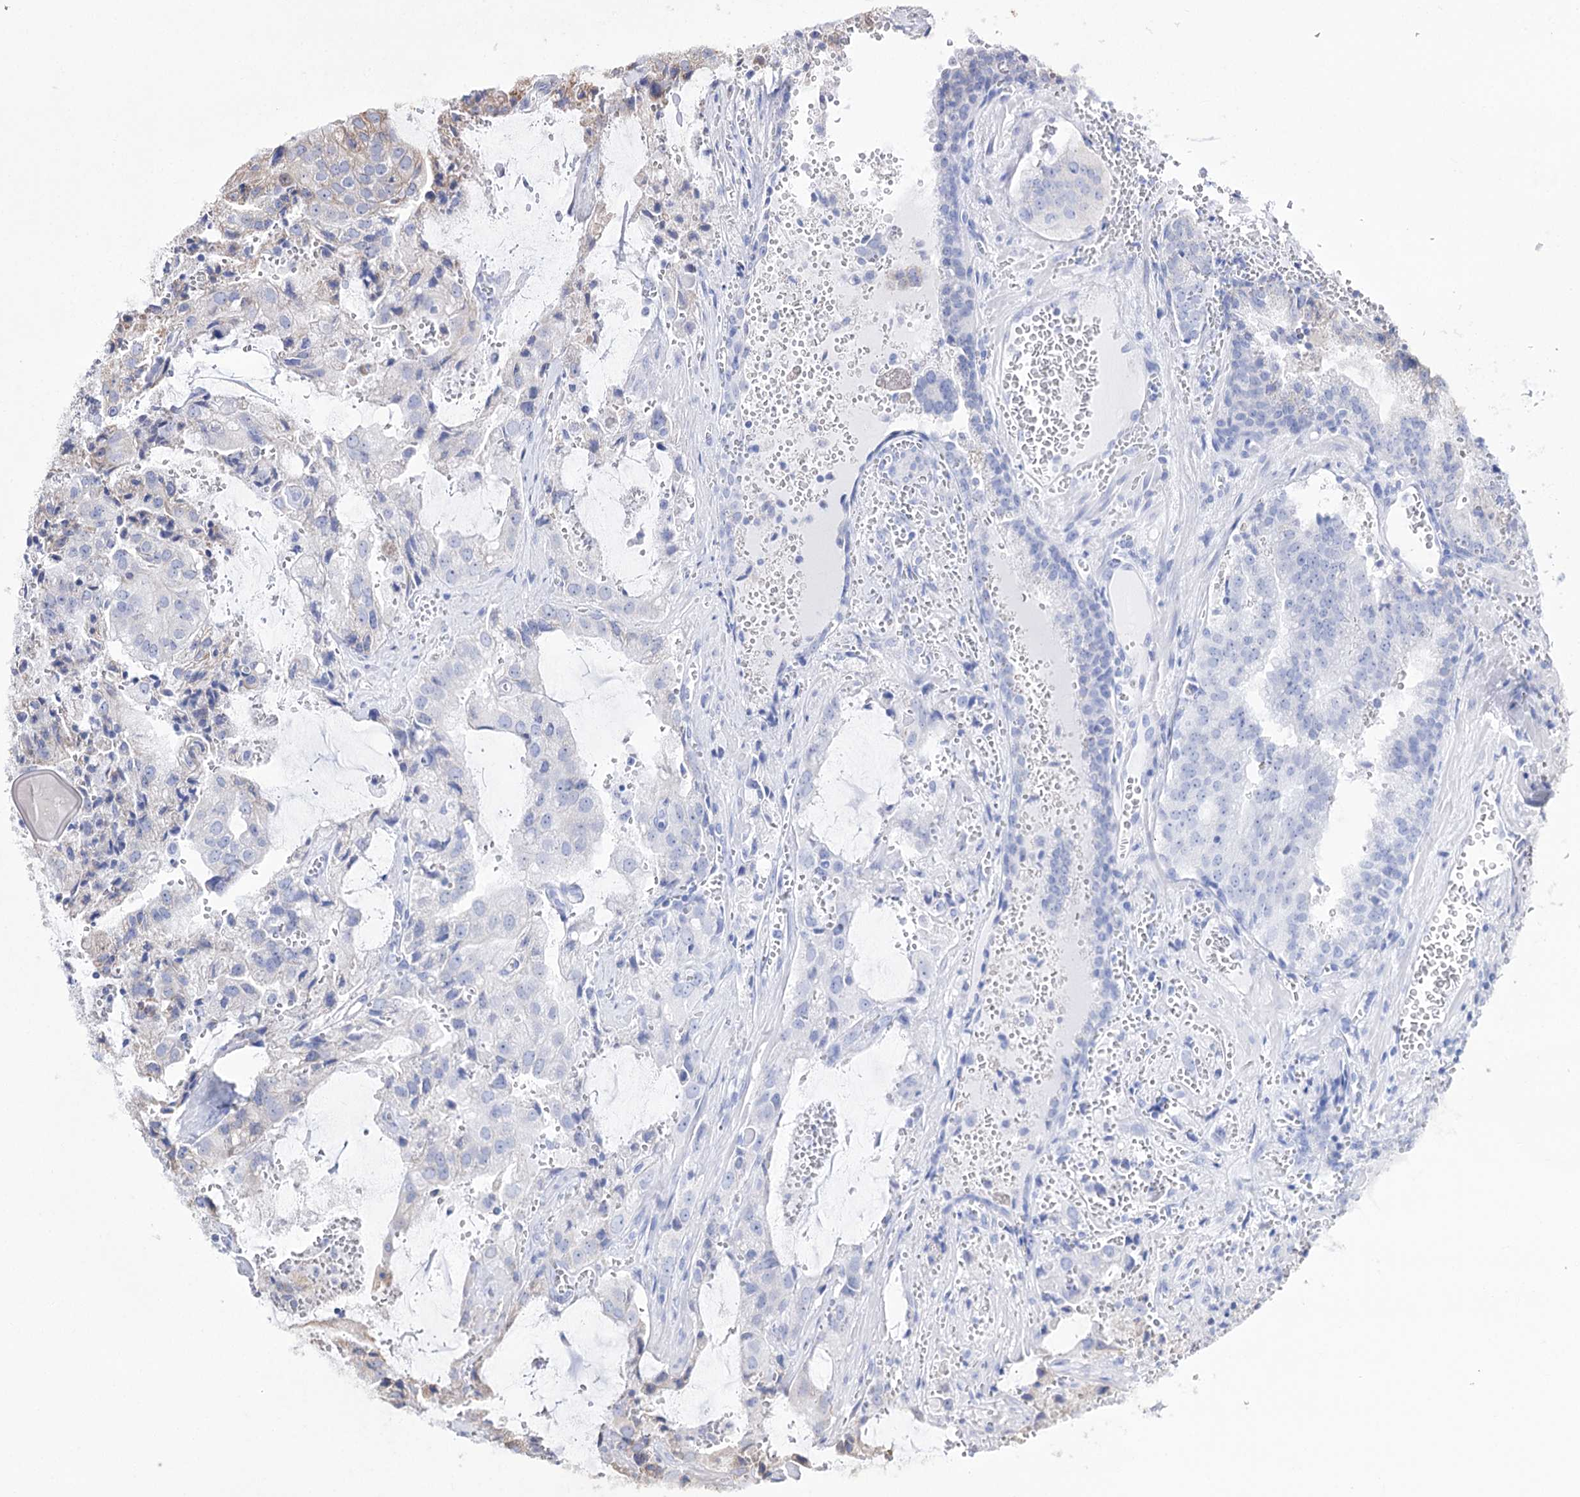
{"staining": {"intensity": "weak", "quantity": "<25%", "location": "cytoplasmic/membranous"}, "tissue": "prostate cancer", "cell_type": "Tumor cells", "image_type": "cancer", "snomed": [{"axis": "morphology", "description": "Adenocarcinoma, High grade"}, {"axis": "topography", "description": "Prostate"}], "caption": "The image demonstrates no significant staining in tumor cells of prostate cancer (adenocarcinoma (high-grade)).", "gene": "OSBPL5", "patient": {"sex": "male", "age": 68}}